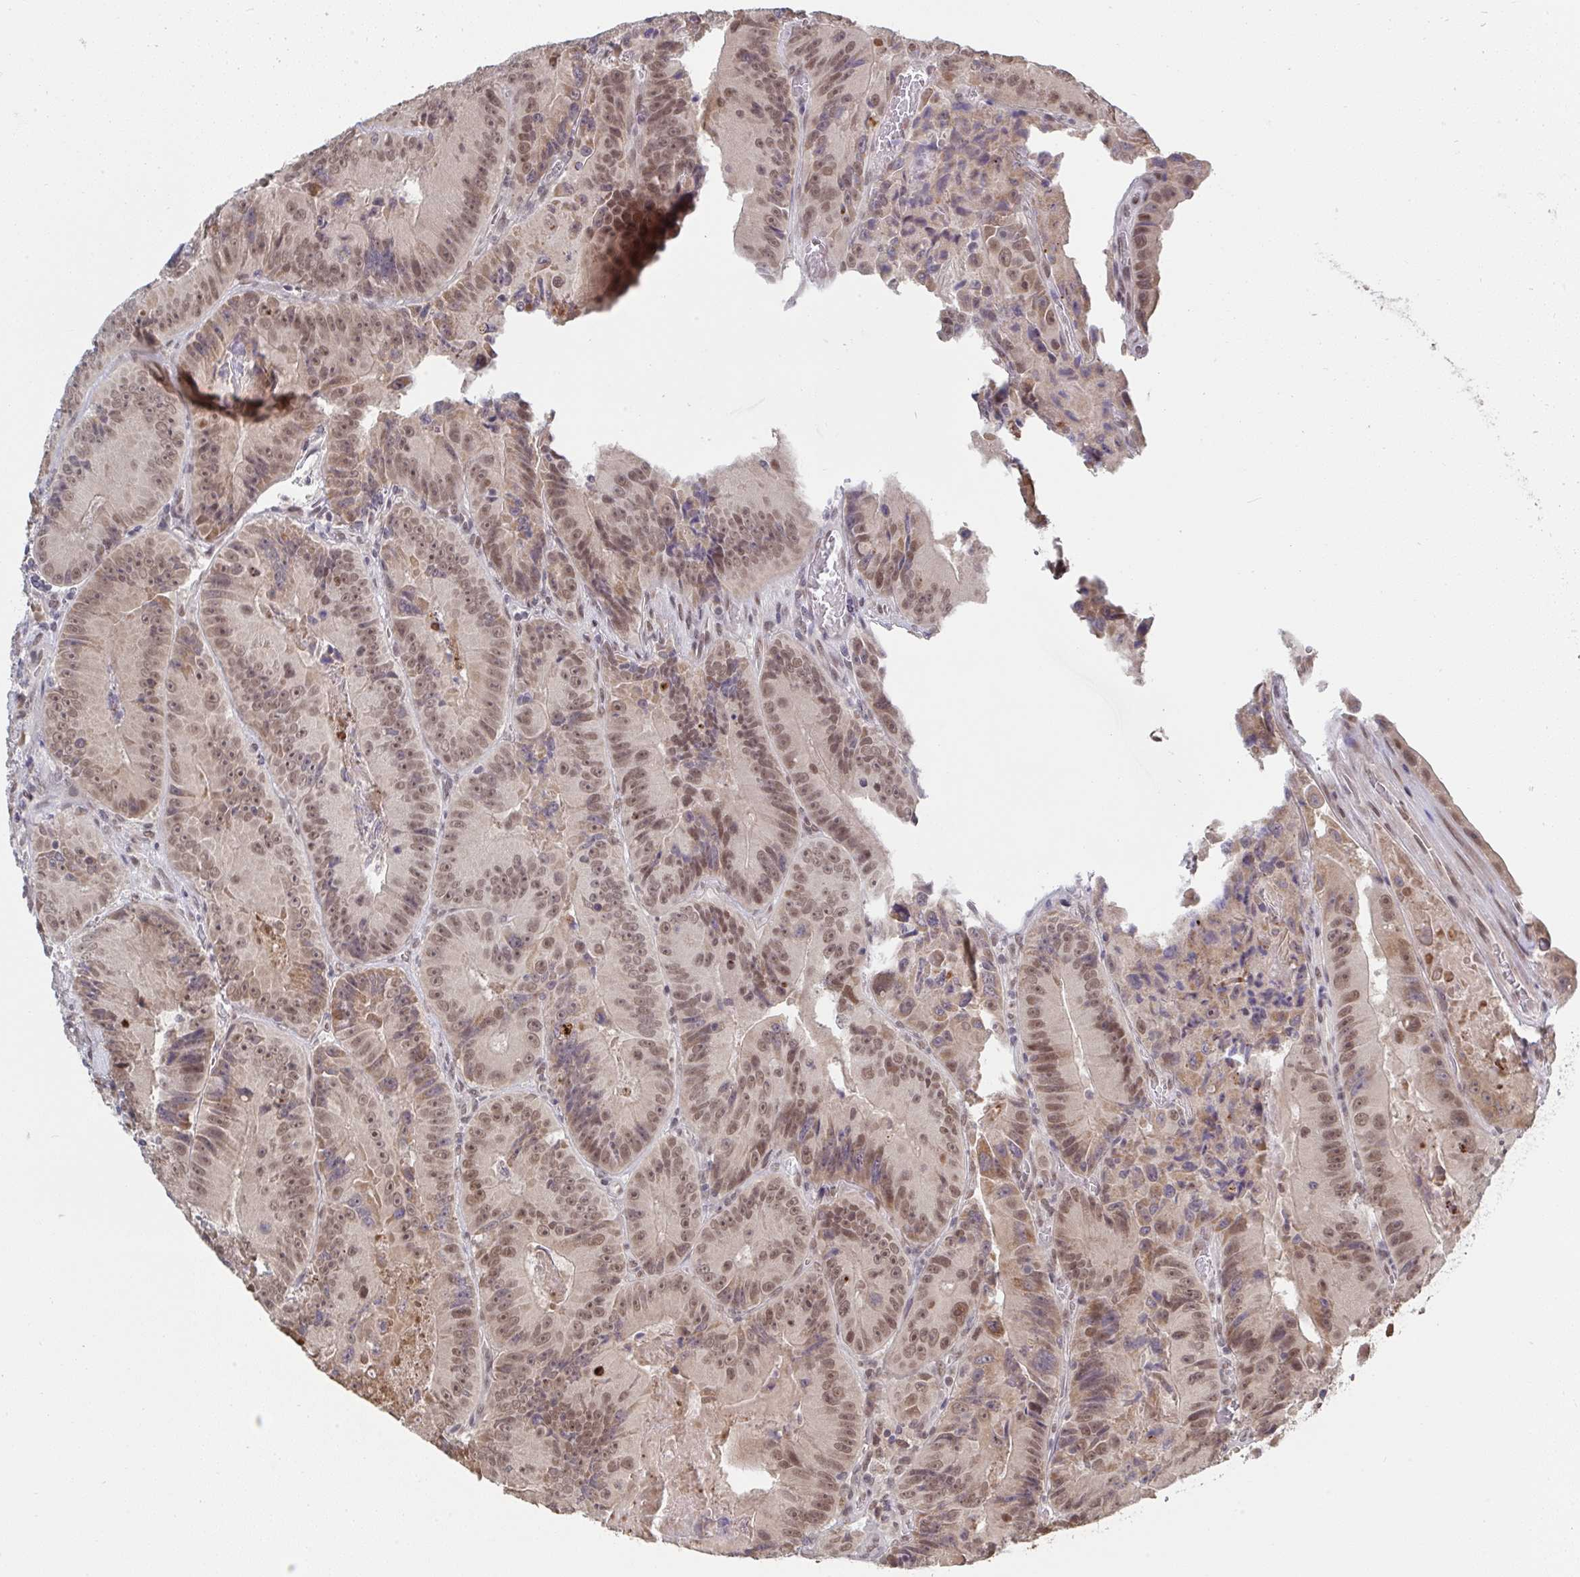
{"staining": {"intensity": "moderate", "quantity": ">75%", "location": "nuclear"}, "tissue": "colorectal cancer", "cell_type": "Tumor cells", "image_type": "cancer", "snomed": [{"axis": "morphology", "description": "Adenocarcinoma, NOS"}, {"axis": "topography", "description": "Colon"}], "caption": "About >75% of tumor cells in colorectal cancer demonstrate moderate nuclear protein expression as visualized by brown immunohistochemical staining.", "gene": "JMJD1C", "patient": {"sex": "female", "age": 86}}